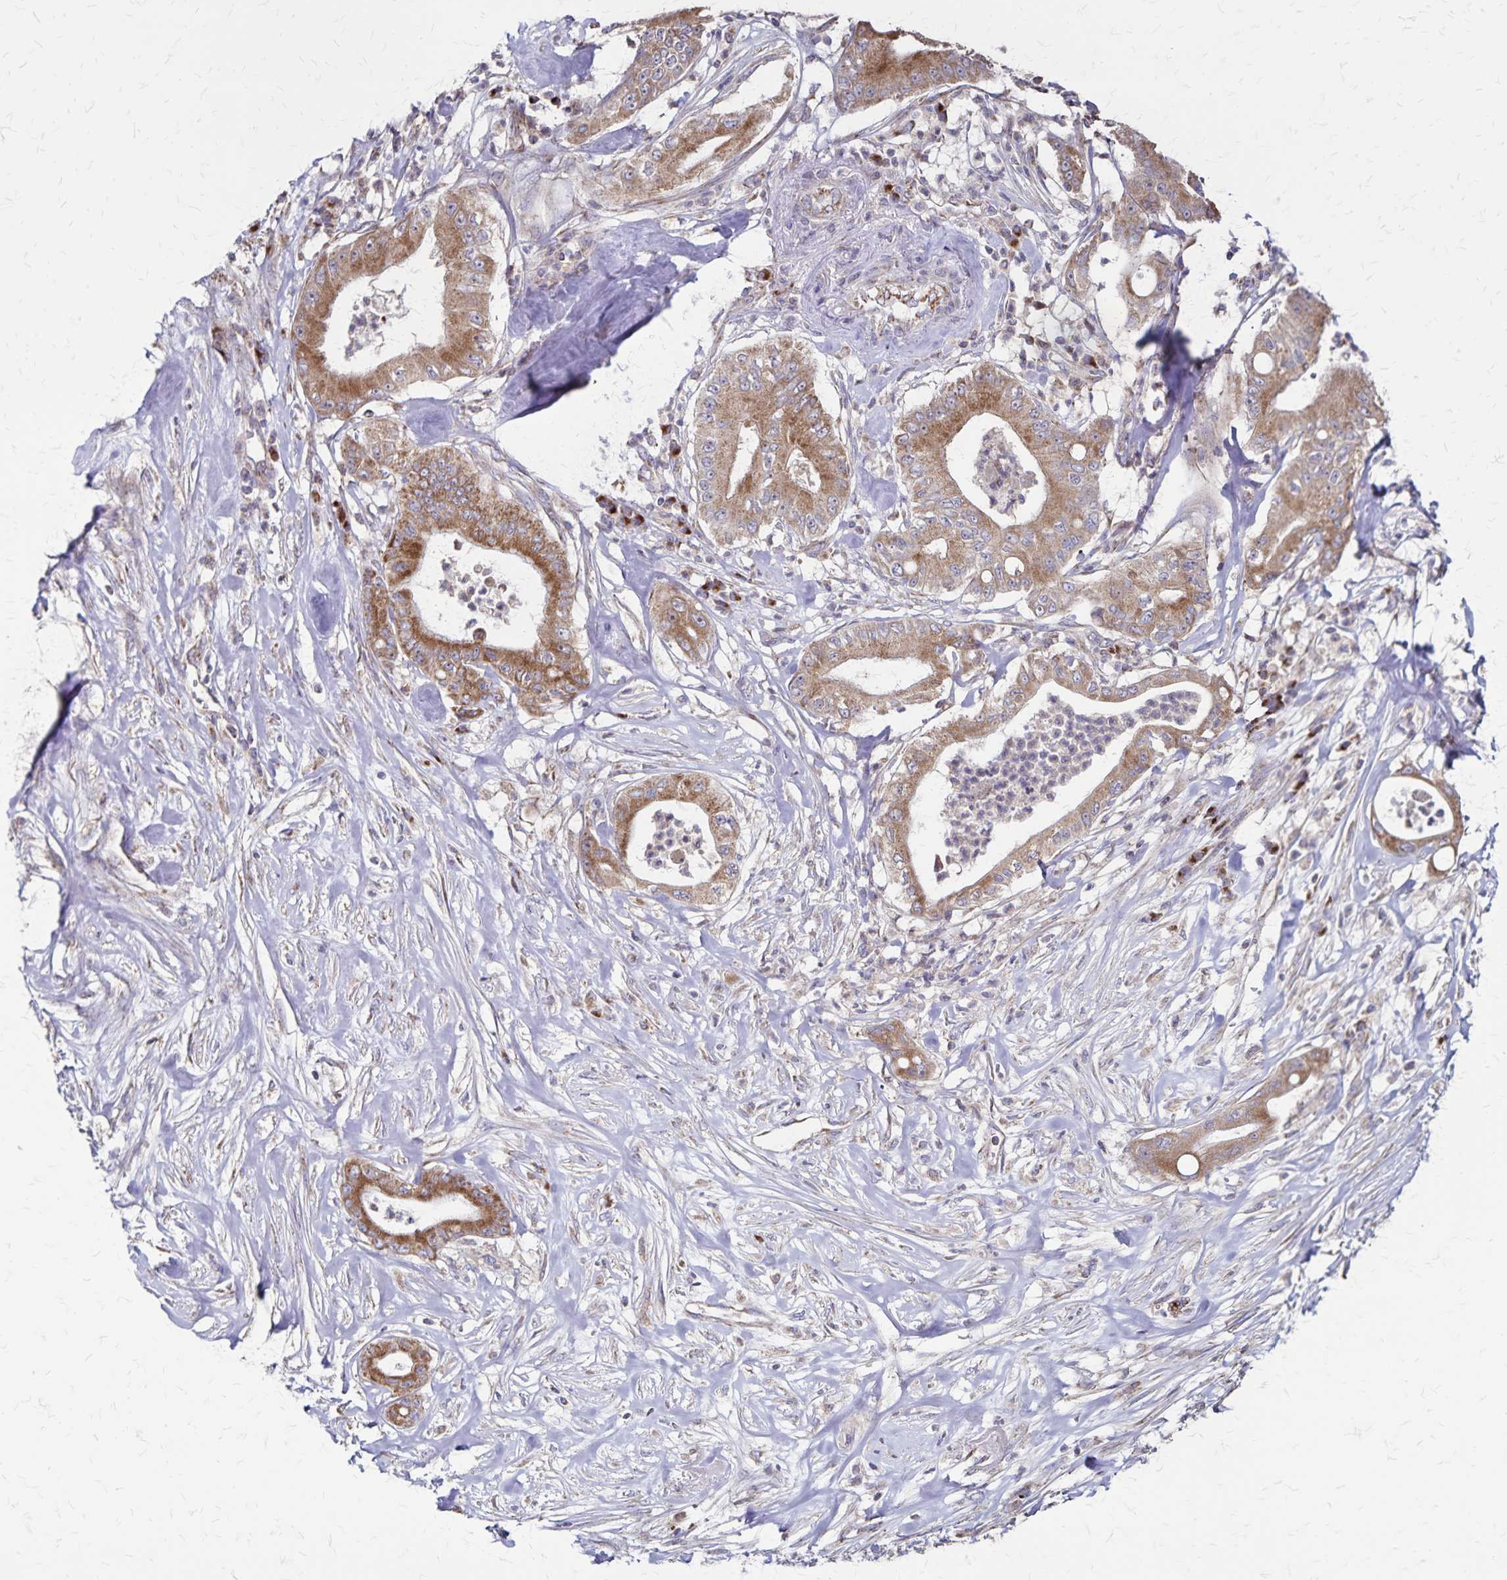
{"staining": {"intensity": "moderate", "quantity": ">75%", "location": "cytoplasmic/membranous"}, "tissue": "pancreatic cancer", "cell_type": "Tumor cells", "image_type": "cancer", "snomed": [{"axis": "morphology", "description": "Adenocarcinoma, NOS"}, {"axis": "topography", "description": "Pancreas"}], "caption": "Adenocarcinoma (pancreatic) stained with a brown dye demonstrates moderate cytoplasmic/membranous positive staining in about >75% of tumor cells.", "gene": "NFS1", "patient": {"sex": "male", "age": 71}}